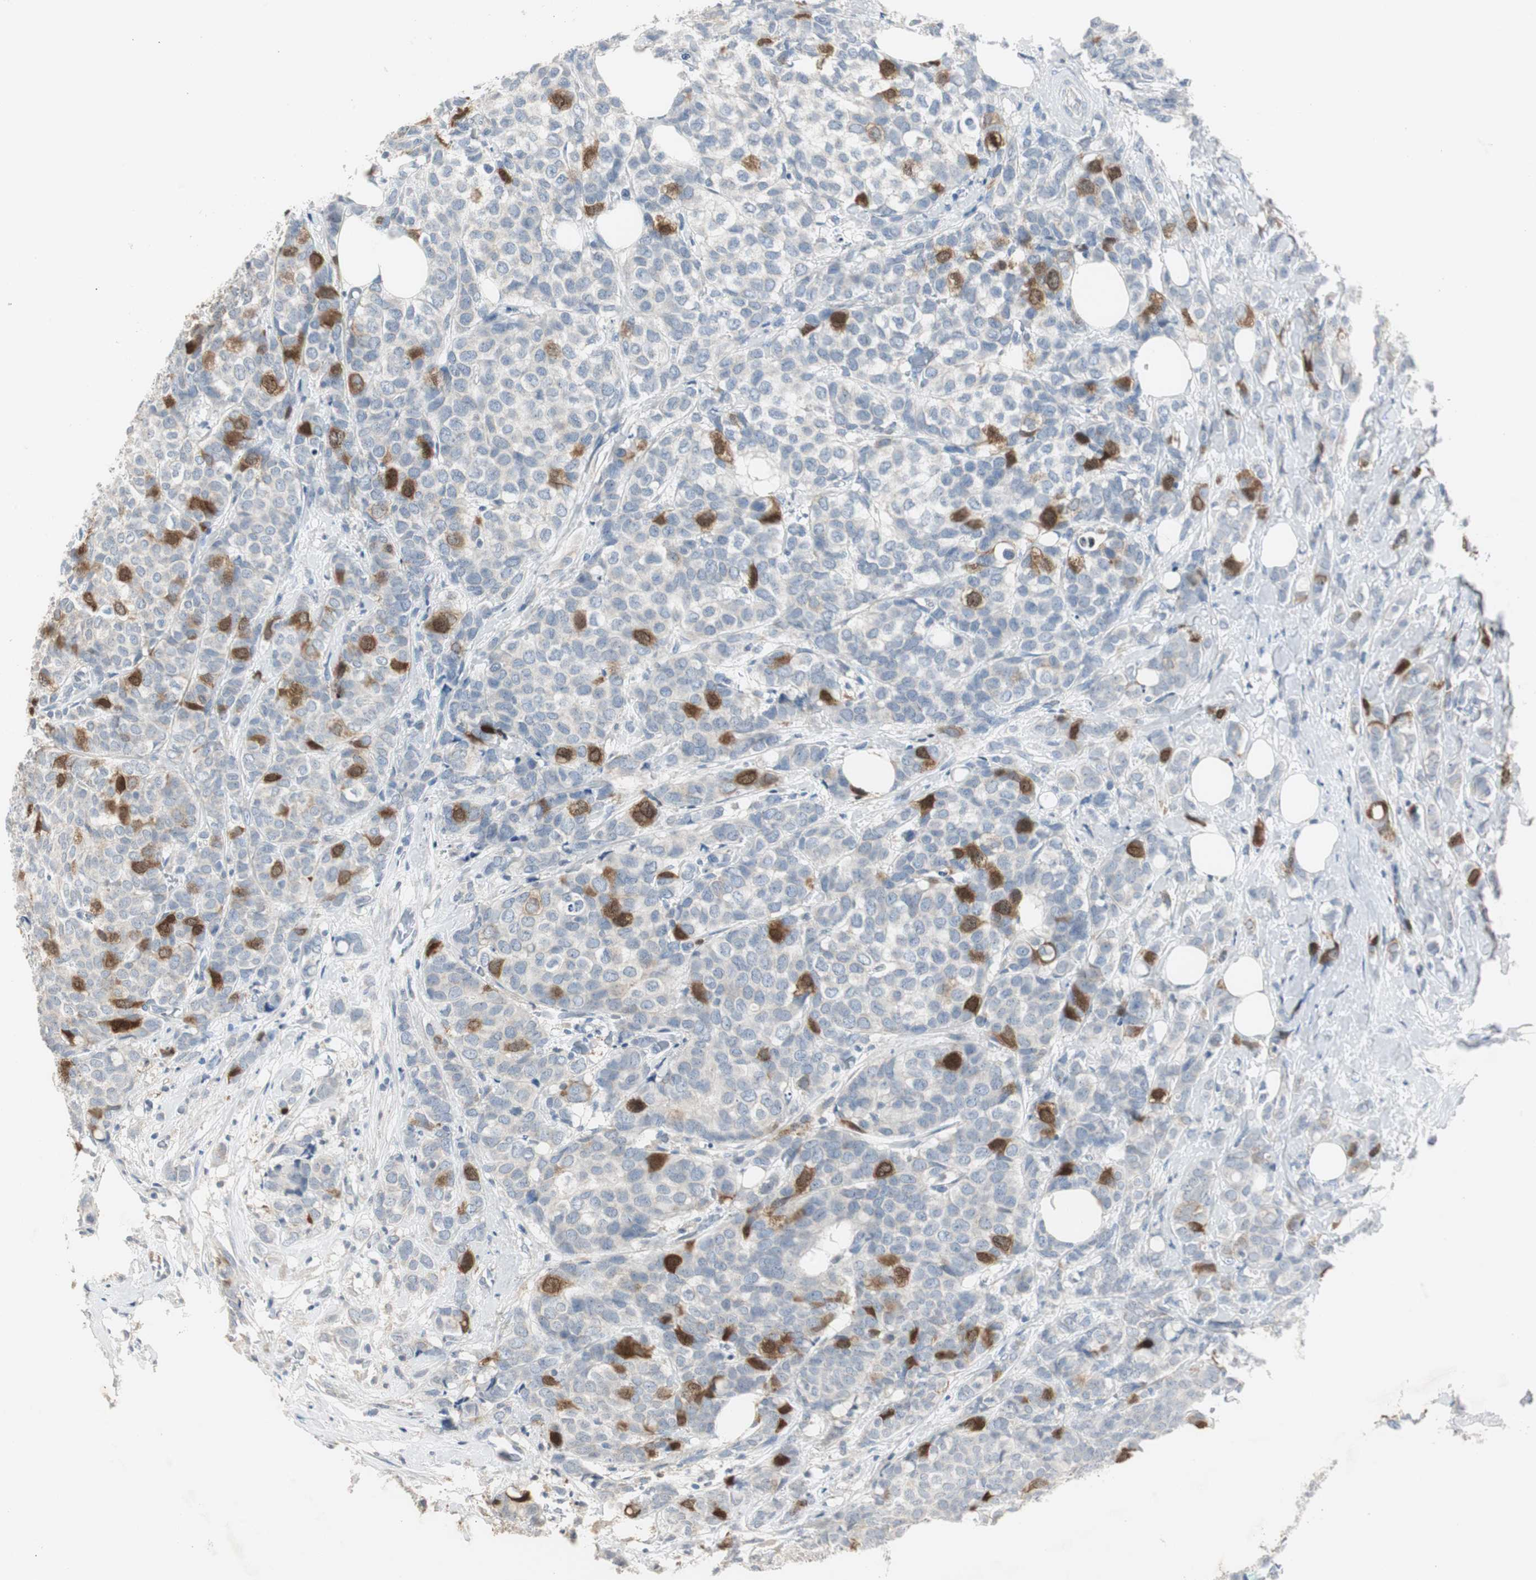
{"staining": {"intensity": "strong", "quantity": "<25%", "location": "cytoplasmic/membranous"}, "tissue": "breast cancer", "cell_type": "Tumor cells", "image_type": "cancer", "snomed": [{"axis": "morphology", "description": "Lobular carcinoma"}, {"axis": "topography", "description": "Breast"}], "caption": "Protein expression analysis of human breast lobular carcinoma reveals strong cytoplasmic/membranous staining in approximately <25% of tumor cells.", "gene": "TK1", "patient": {"sex": "female", "age": 60}}